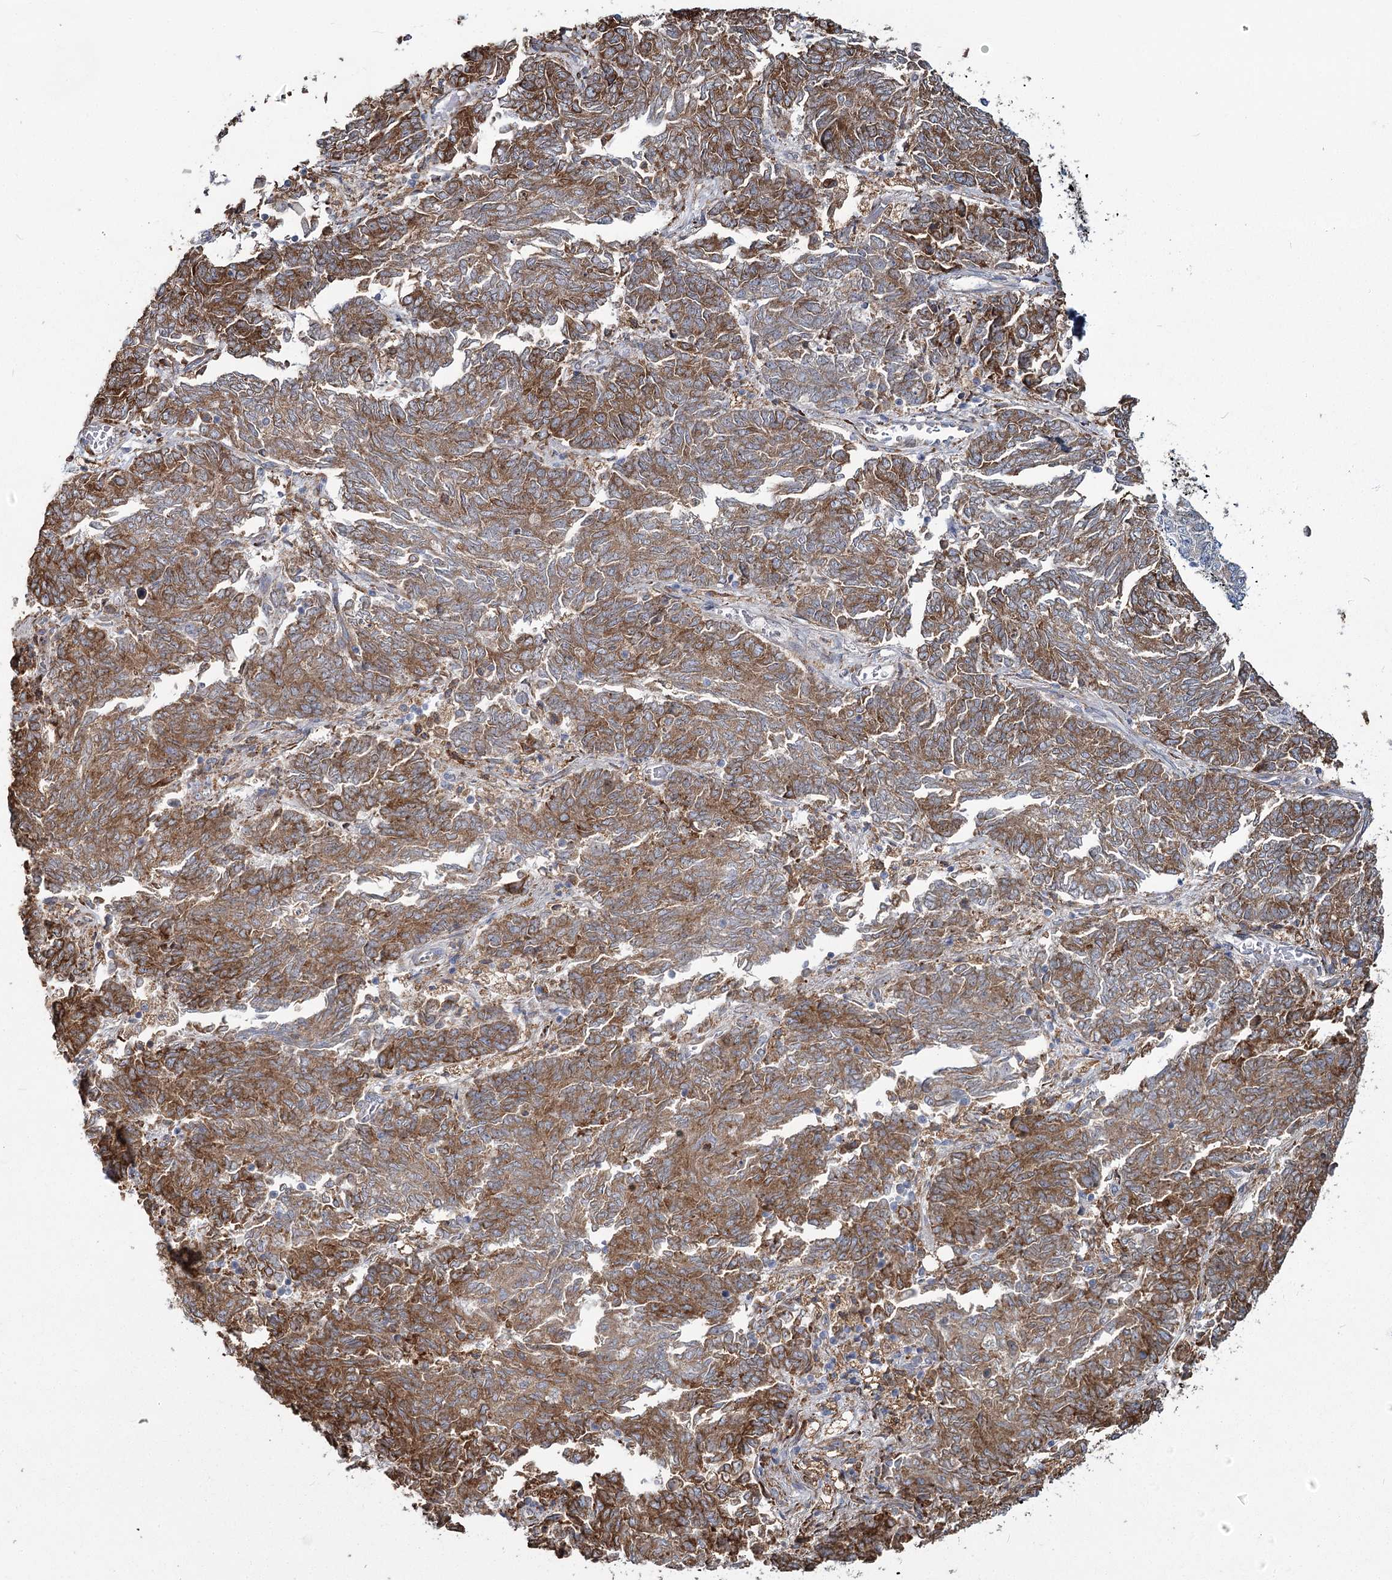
{"staining": {"intensity": "moderate", "quantity": ">75%", "location": "cytoplasmic/membranous"}, "tissue": "endometrial cancer", "cell_type": "Tumor cells", "image_type": "cancer", "snomed": [{"axis": "morphology", "description": "Adenocarcinoma, NOS"}, {"axis": "topography", "description": "Endometrium"}], "caption": "IHC histopathology image of neoplastic tissue: human endometrial cancer stained using immunohistochemistry reveals medium levels of moderate protein expression localized specifically in the cytoplasmic/membranous of tumor cells, appearing as a cytoplasmic/membranous brown color.", "gene": "ZCCHC9", "patient": {"sex": "female", "age": 80}}